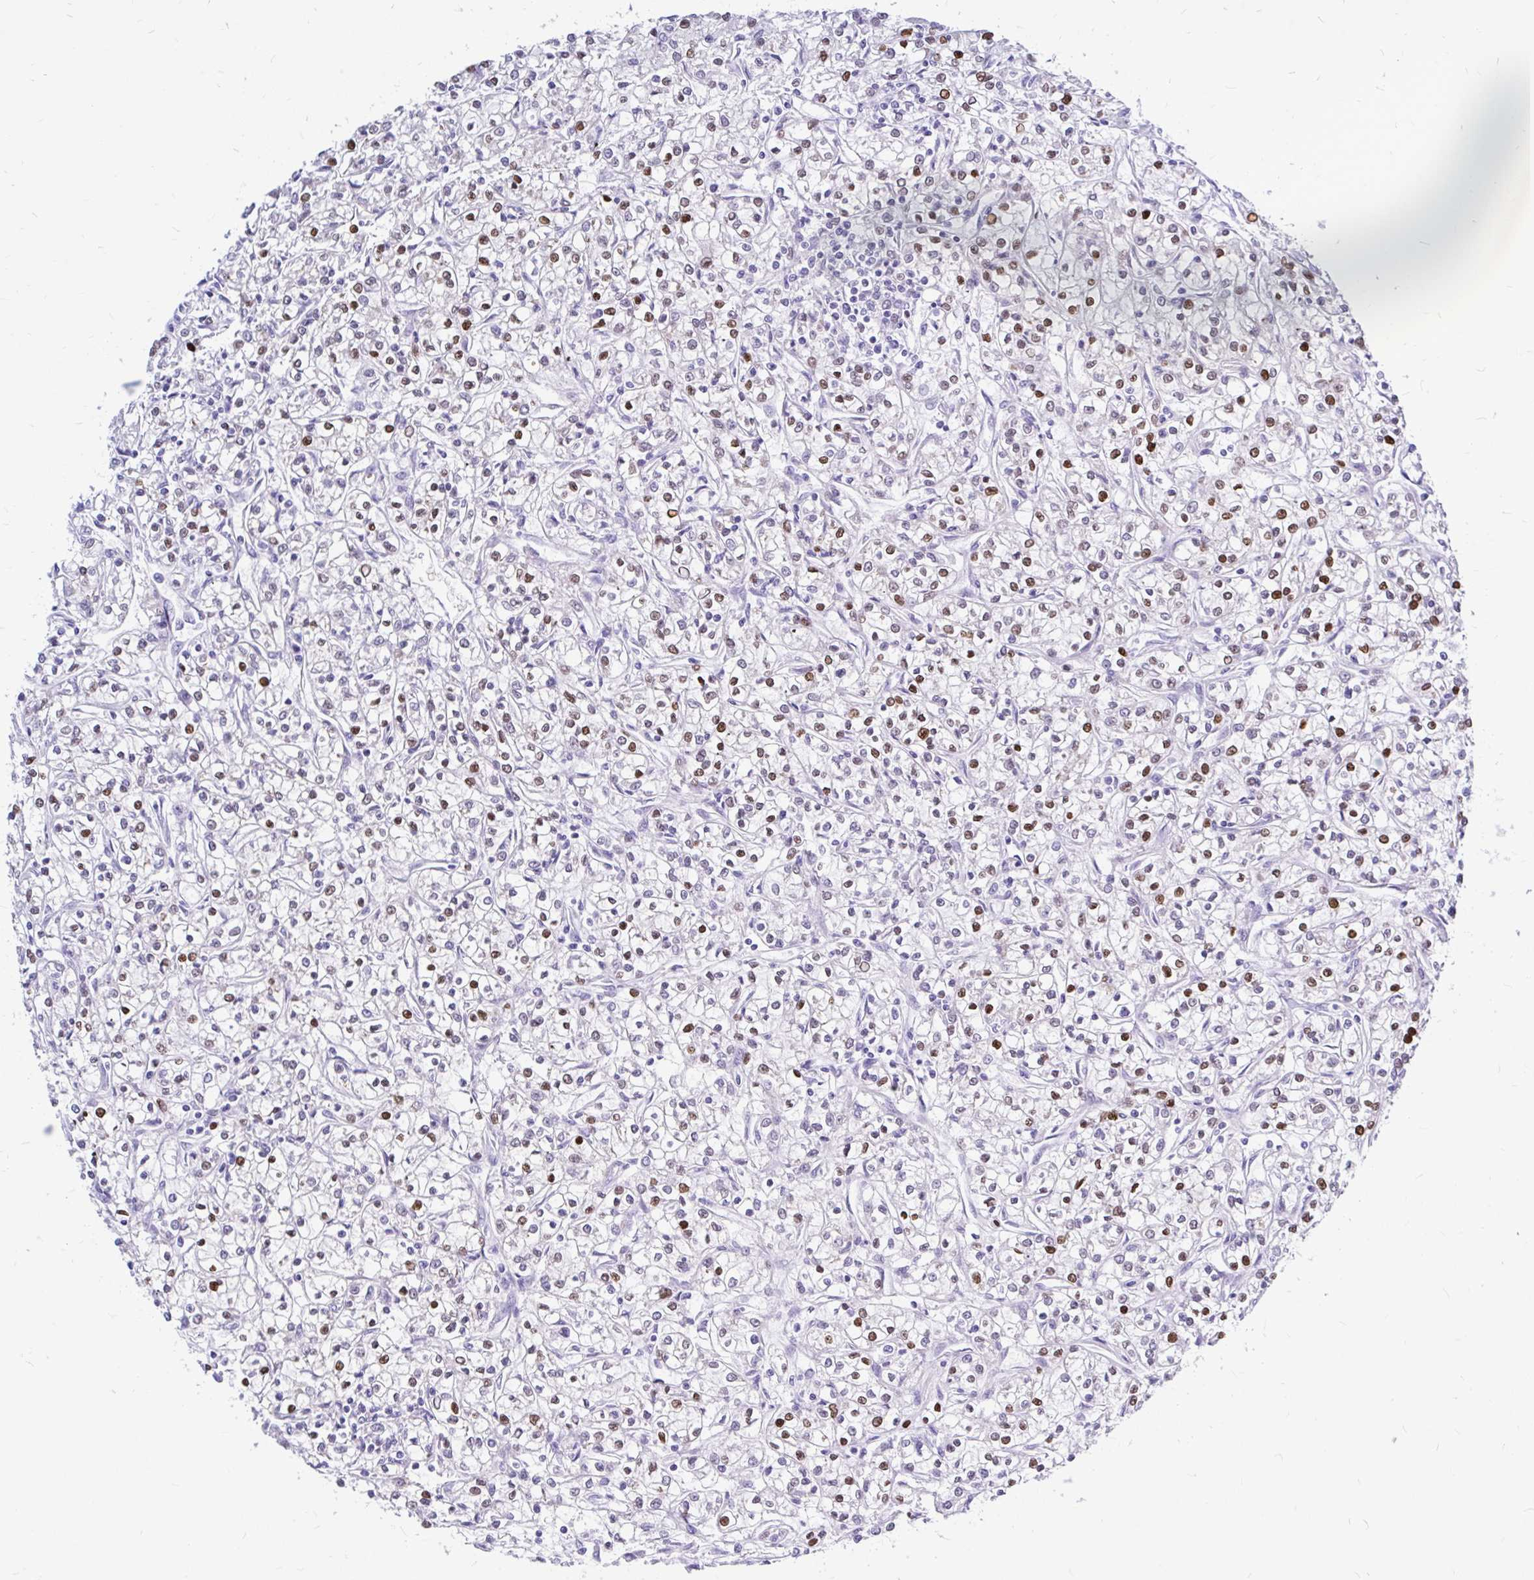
{"staining": {"intensity": "moderate", "quantity": "25%-75%", "location": "nuclear"}, "tissue": "renal cancer", "cell_type": "Tumor cells", "image_type": "cancer", "snomed": [{"axis": "morphology", "description": "Adenocarcinoma, NOS"}, {"axis": "topography", "description": "Kidney"}], "caption": "Protein analysis of renal cancer (adenocarcinoma) tissue exhibits moderate nuclear staining in approximately 25%-75% of tumor cells.", "gene": "MAP1LC3A", "patient": {"sex": "female", "age": 59}}